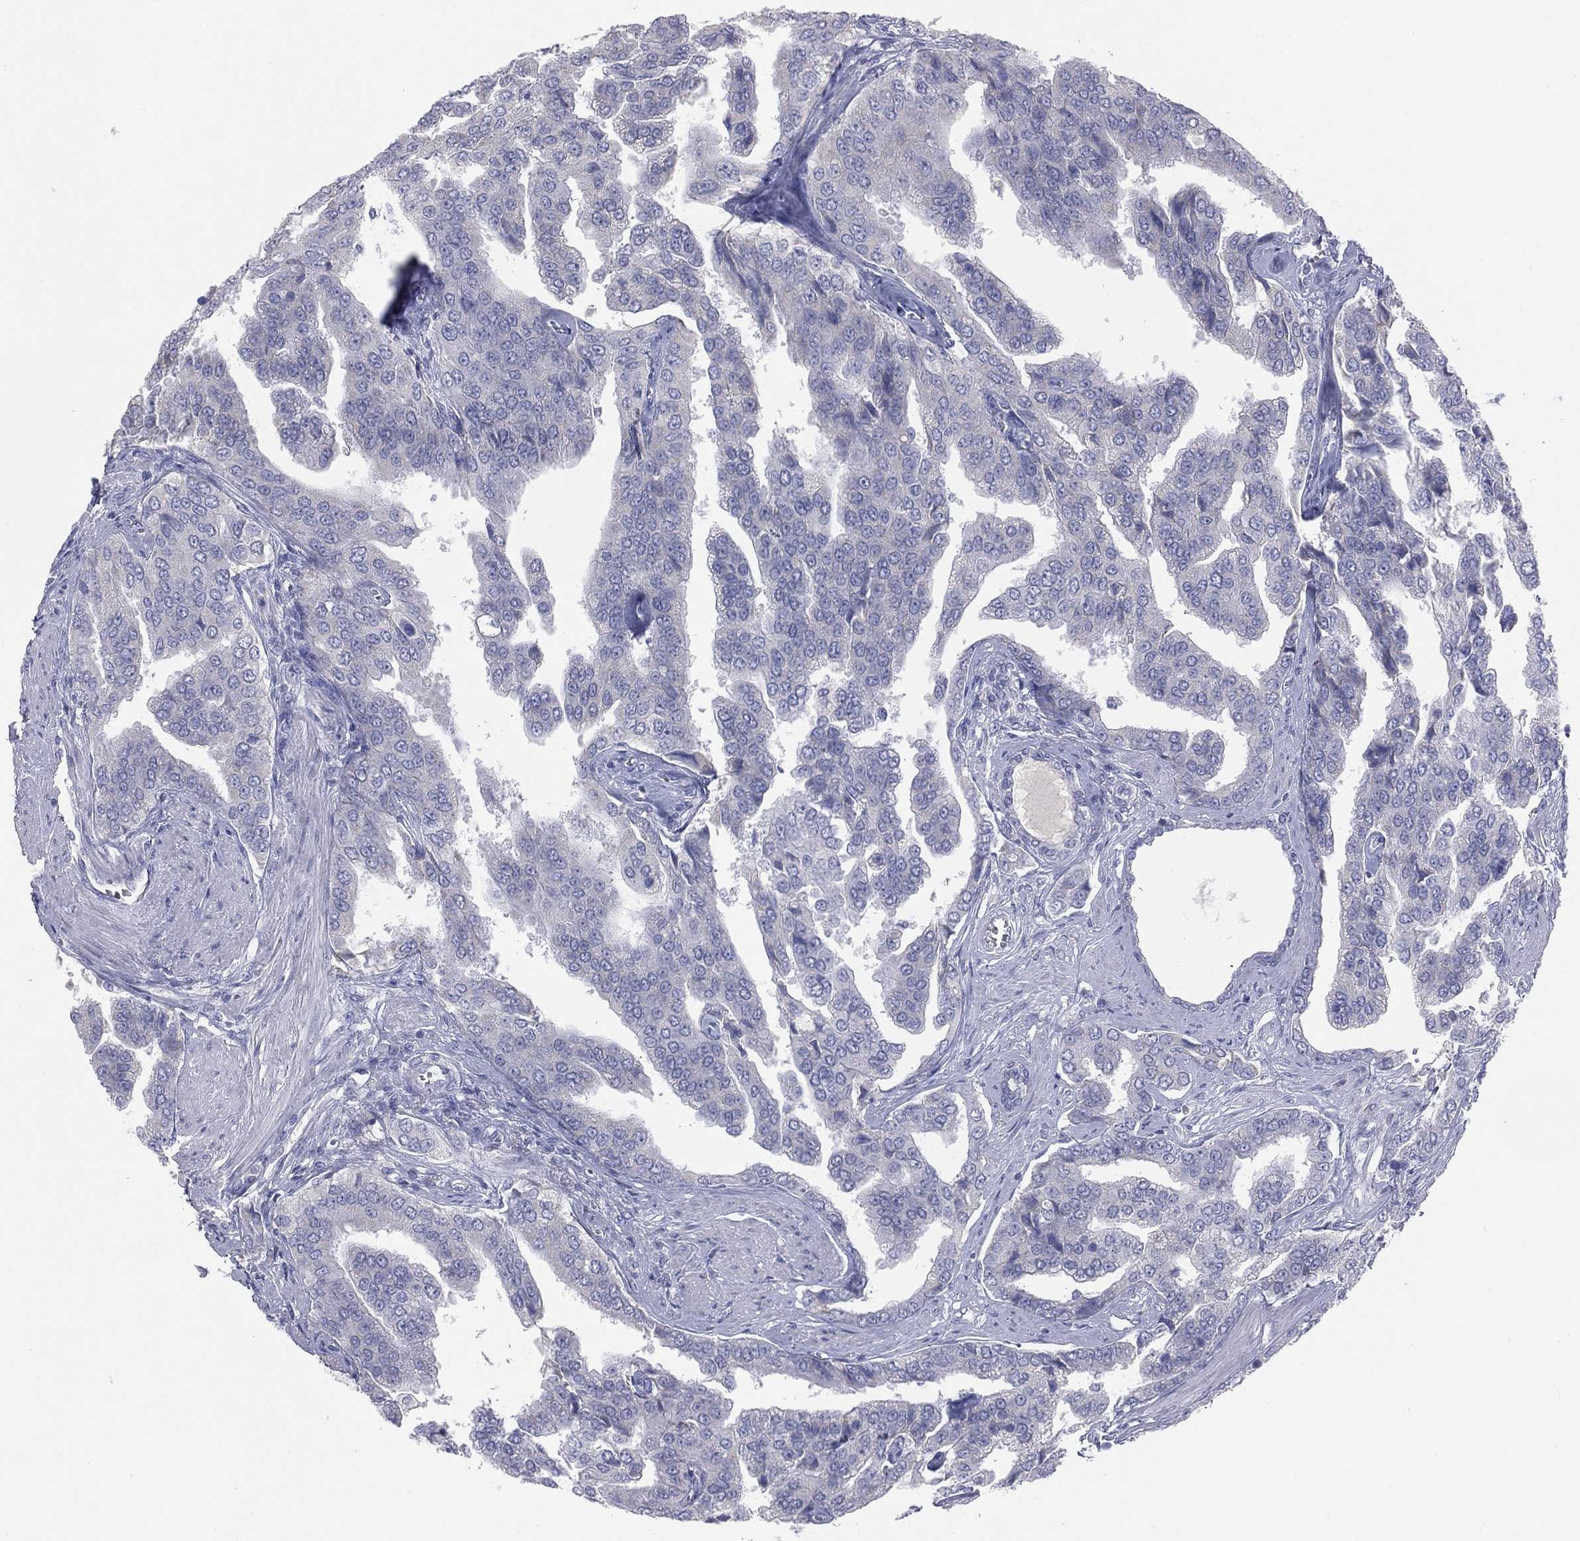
{"staining": {"intensity": "negative", "quantity": "none", "location": "none"}, "tissue": "prostate cancer", "cell_type": "Tumor cells", "image_type": "cancer", "snomed": [{"axis": "morphology", "description": "Adenocarcinoma, NOS"}, {"axis": "topography", "description": "Prostate and seminal vesicle, NOS"}, {"axis": "topography", "description": "Prostate"}], "caption": "The IHC image has no significant positivity in tumor cells of prostate cancer tissue.", "gene": "STK31", "patient": {"sex": "male", "age": 69}}